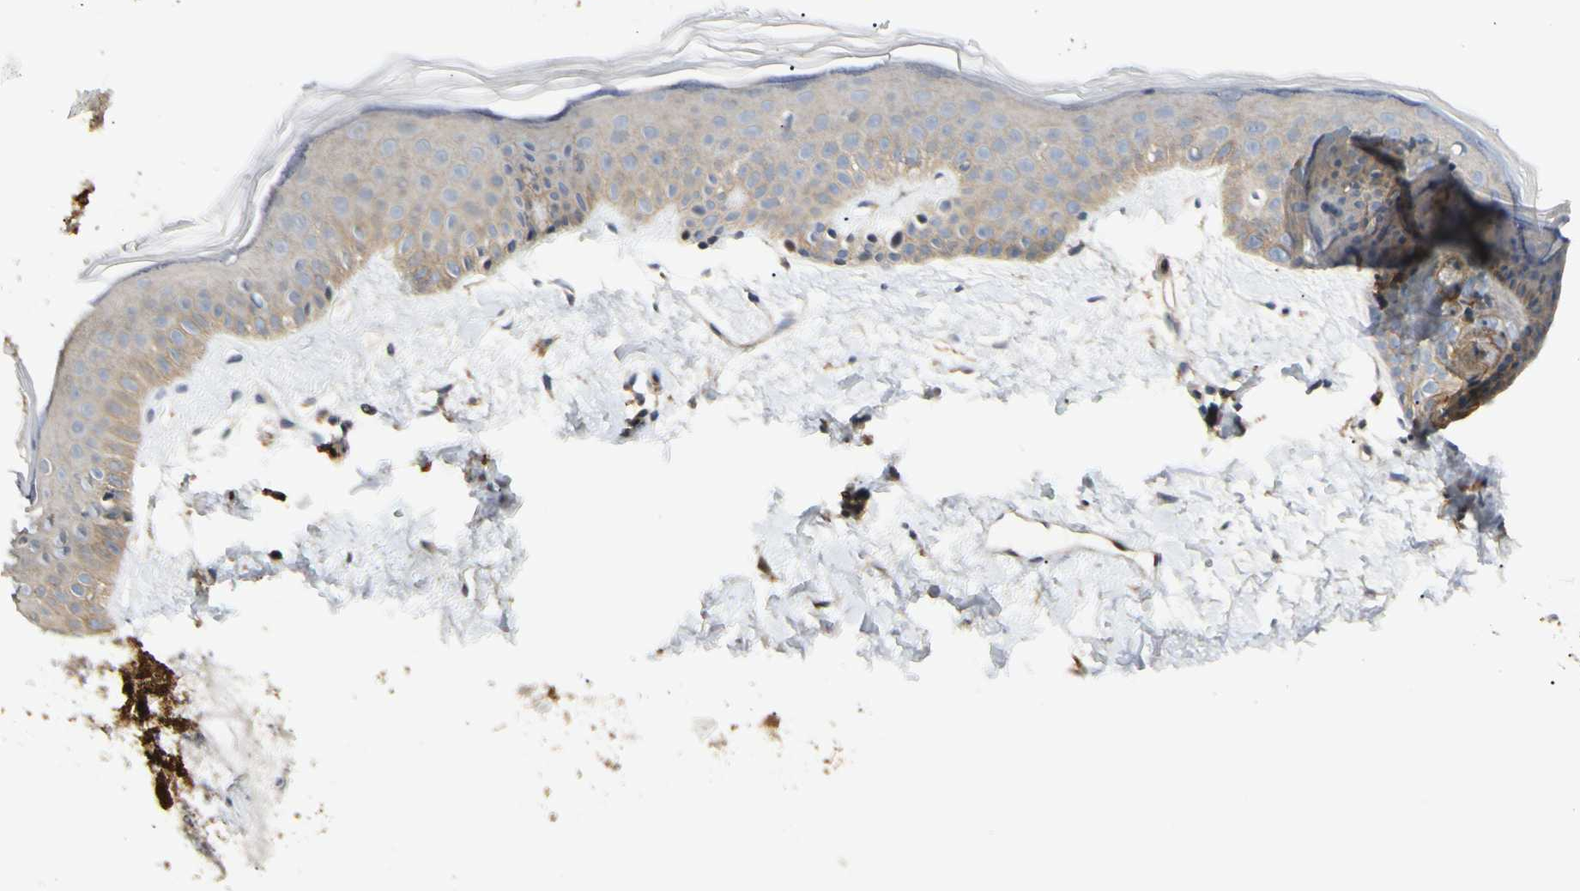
{"staining": {"intensity": "weak", "quantity": "25%-75%", "location": "cytoplasmic/membranous"}, "tissue": "skin", "cell_type": "Fibroblasts", "image_type": "normal", "snomed": [{"axis": "morphology", "description": "Normal tissue, NOS"}, {"axis": "topography", "description": "Skin"}], "caption": "Immunohistochemical staining of normal human skin demonstrates weak cytoplasmic/membranous protein expression in about 25%-75% of fibroblasts.", "gene": "P3H2", "patient": {"sex": "female", "age": 56}}